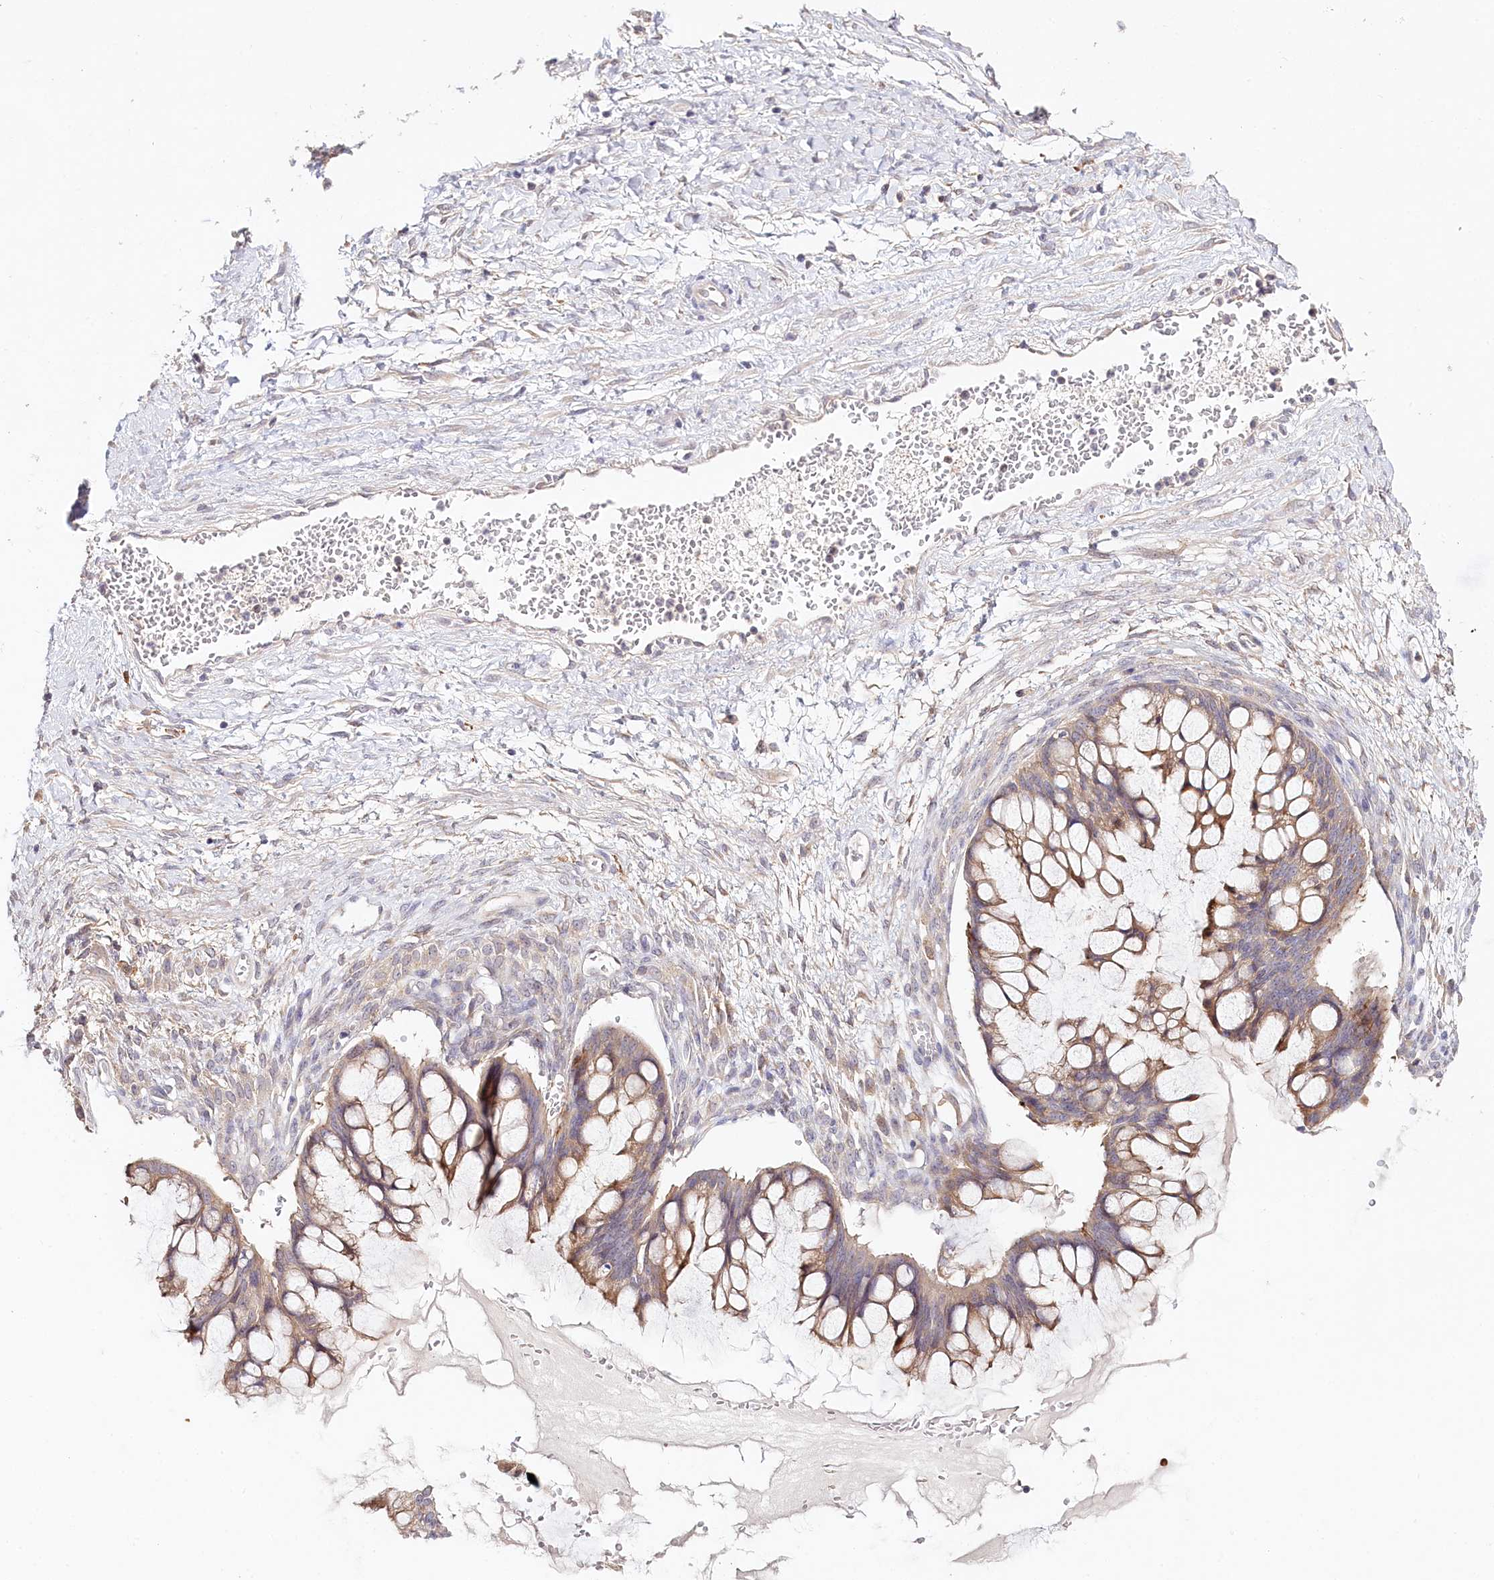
{"staining": {"intensity": "weak", "quantity": ">75%", "location": "cytoplasmic/membranous"}, "tissue": "ovarian cancer", "cell_type": "Tumor cells", "image_type": "cancer", "snomed": [{"axis": "morphology", "description": "Cystadenocarcinoma, mucinous, NOS"}, {"axis": "topography", "description": "Ovary"}], "caption": "About >75% of tumor cells in mucinous cystadenocarcinoma (ovarian) show weak cytoplasmic/membranous protein staining as visualized by brown immunohistochemical staining.", "gene": "DAPK1", "patient": {"sex": "female", "age": 73}}